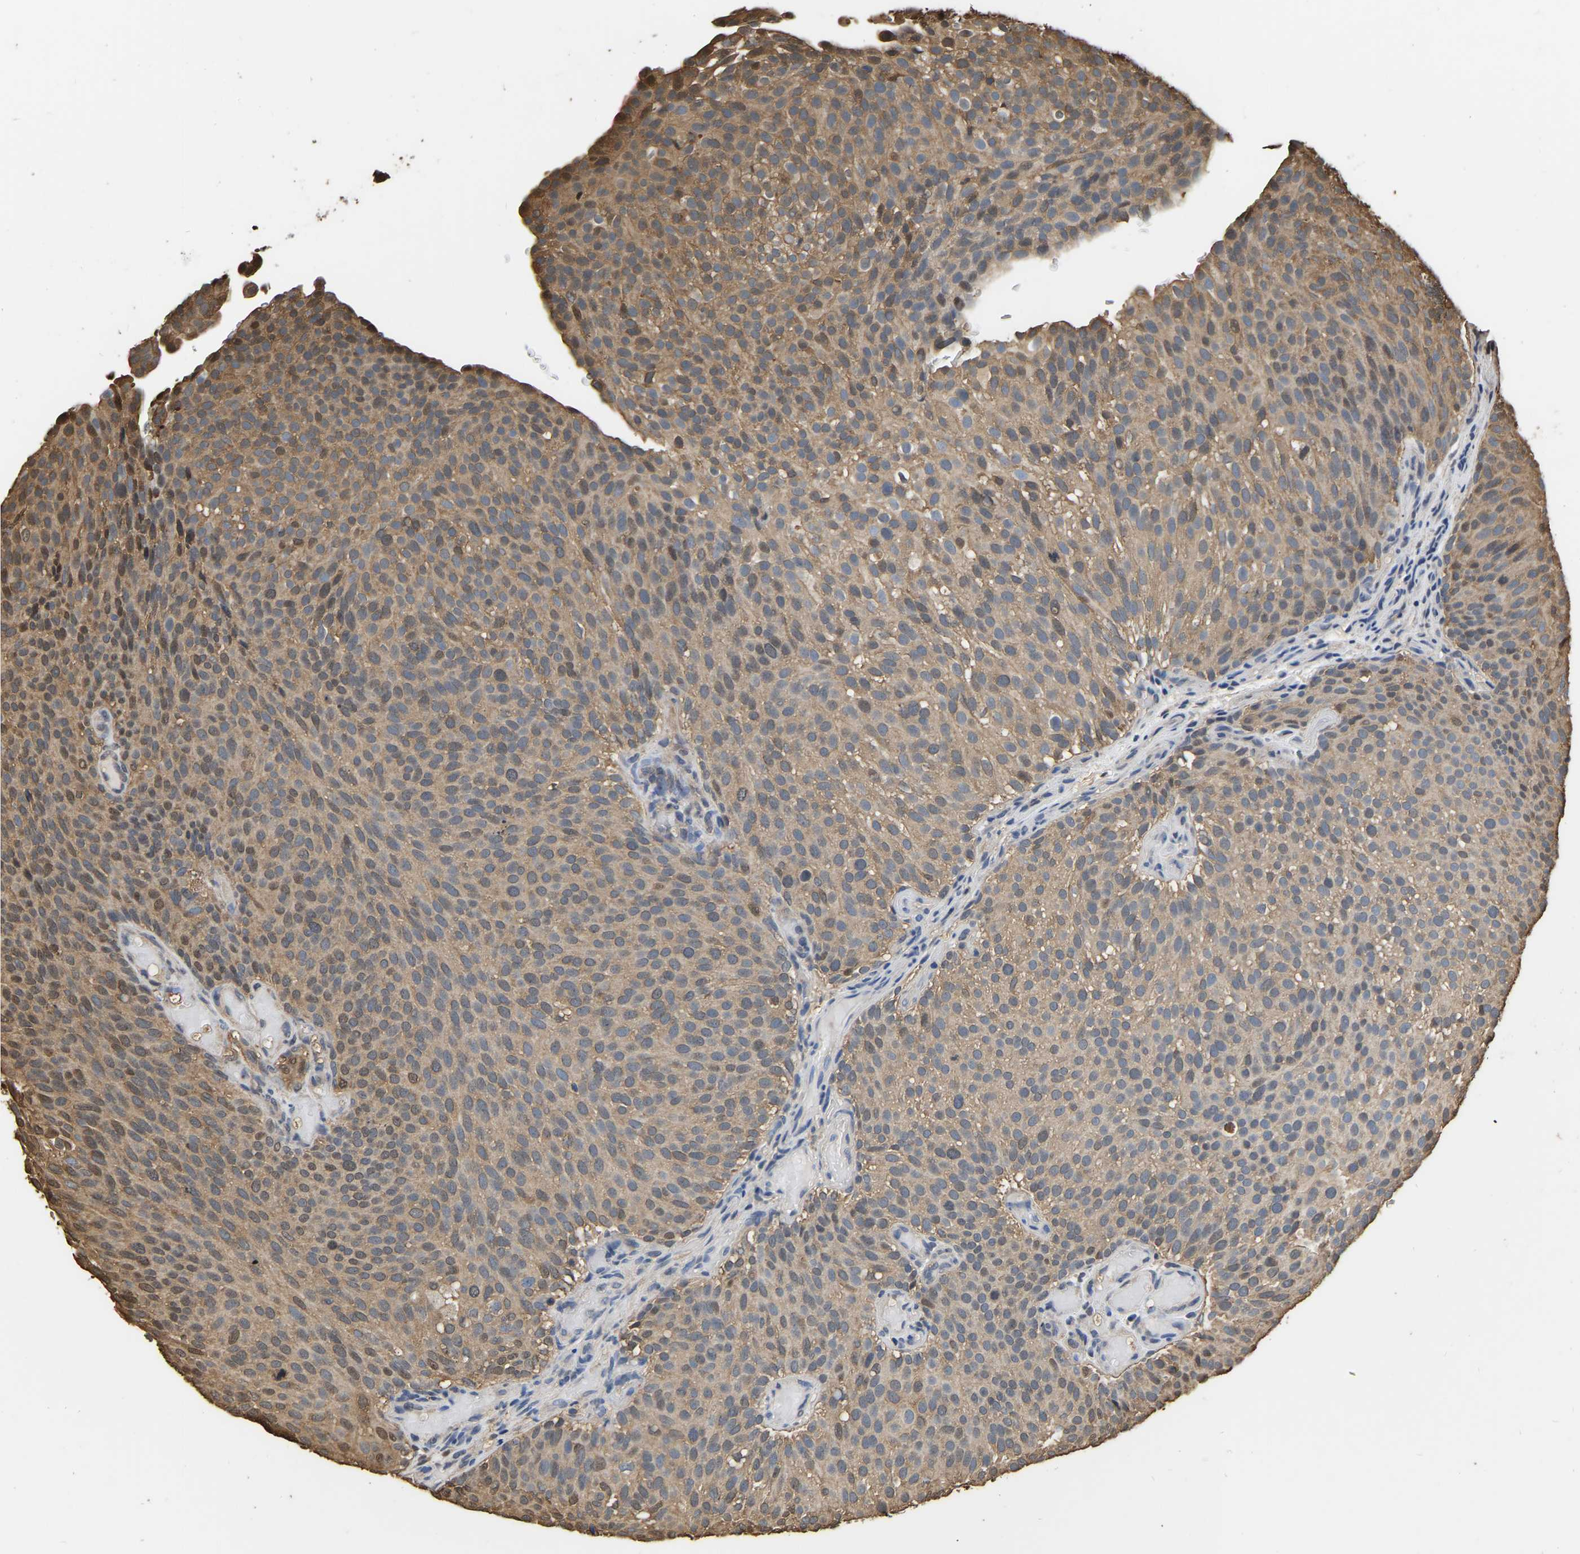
{"staining": {"intensity": "moderate", "quantity": ">75%", "location": "cytoplasmic/membranous"}, "tissue": "urothelial cancer", "cell_type": "Tumor cells", "image_type": "cancer", "snomed": [{"axis": "morphology", "description": "Urothelial carcinoma, Low grade"}, {"axis": "topography", "description": "Urinary bladder"}], "caption": "This micrograph demonstrates immunohistochemistry staining of urothelial cancer, with medium moderate cytoplasmic/membranous positivity in approximately >75% of tumor cells.", "gene": "LDHB", "patient": {"sex": "male", "age": 78}}